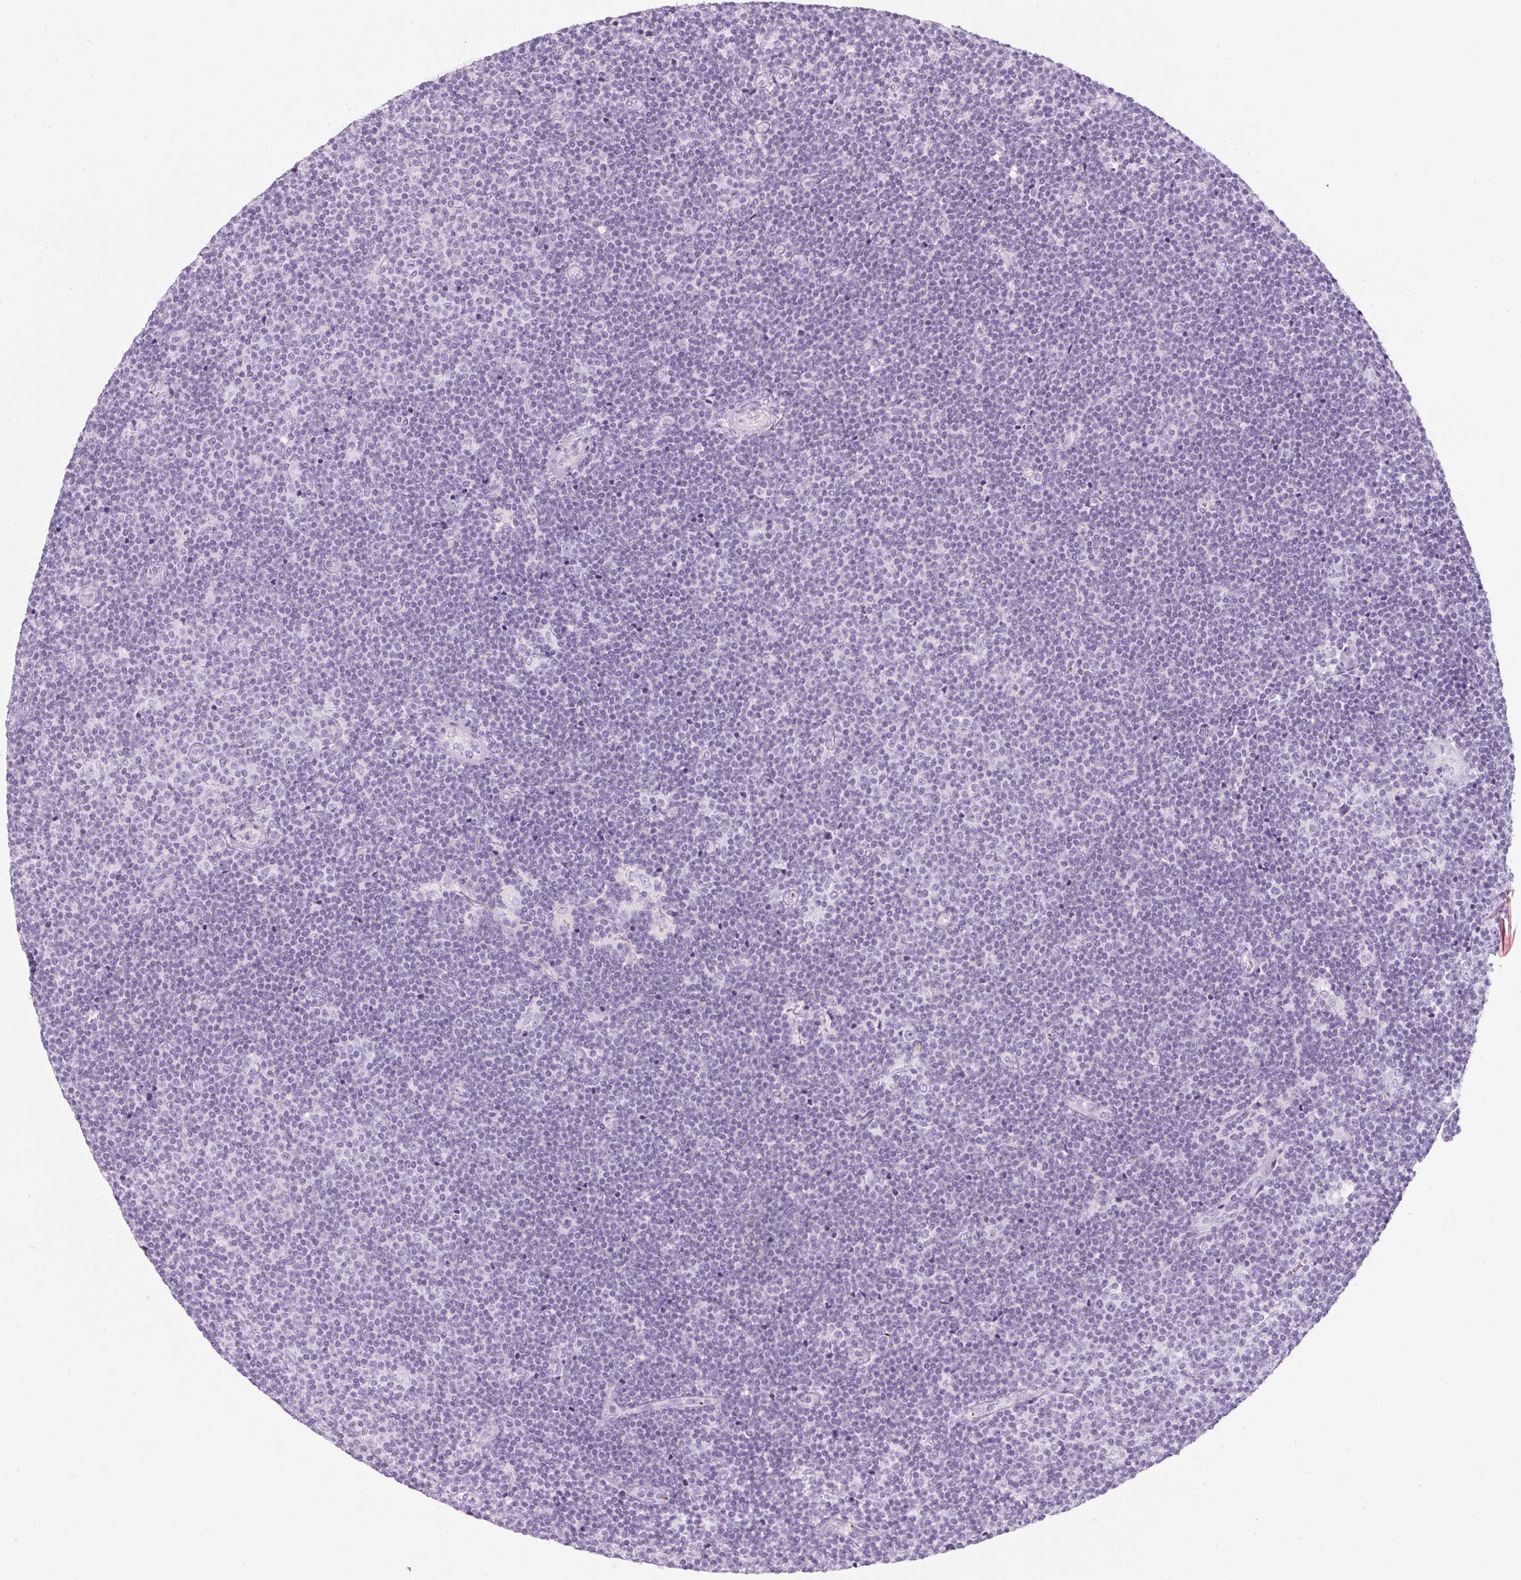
{"staining": {"intensity": "negative", "quantity": "none", "location": "none"}, "tissue": "lymphoma", "cell_type": "Tumor cells", "image_type": "cancer", "snomed": [{"axis": "morphology", "description": "Malignant lymphoma, non-Hodgkin's type, Low grade"}, {"axis": "topography", "description": "Lymph node"}], "caption": "Immunohistochemistry (IHC) micrograph of neoplastic tissue: human malignant lymphoma, non-Hodgkin's type (low-grade) stained with DAB displays no significant protein staining in tumor cells.", "gene": "PF4V1", "patient": {"sex": "male", "age": 48}}